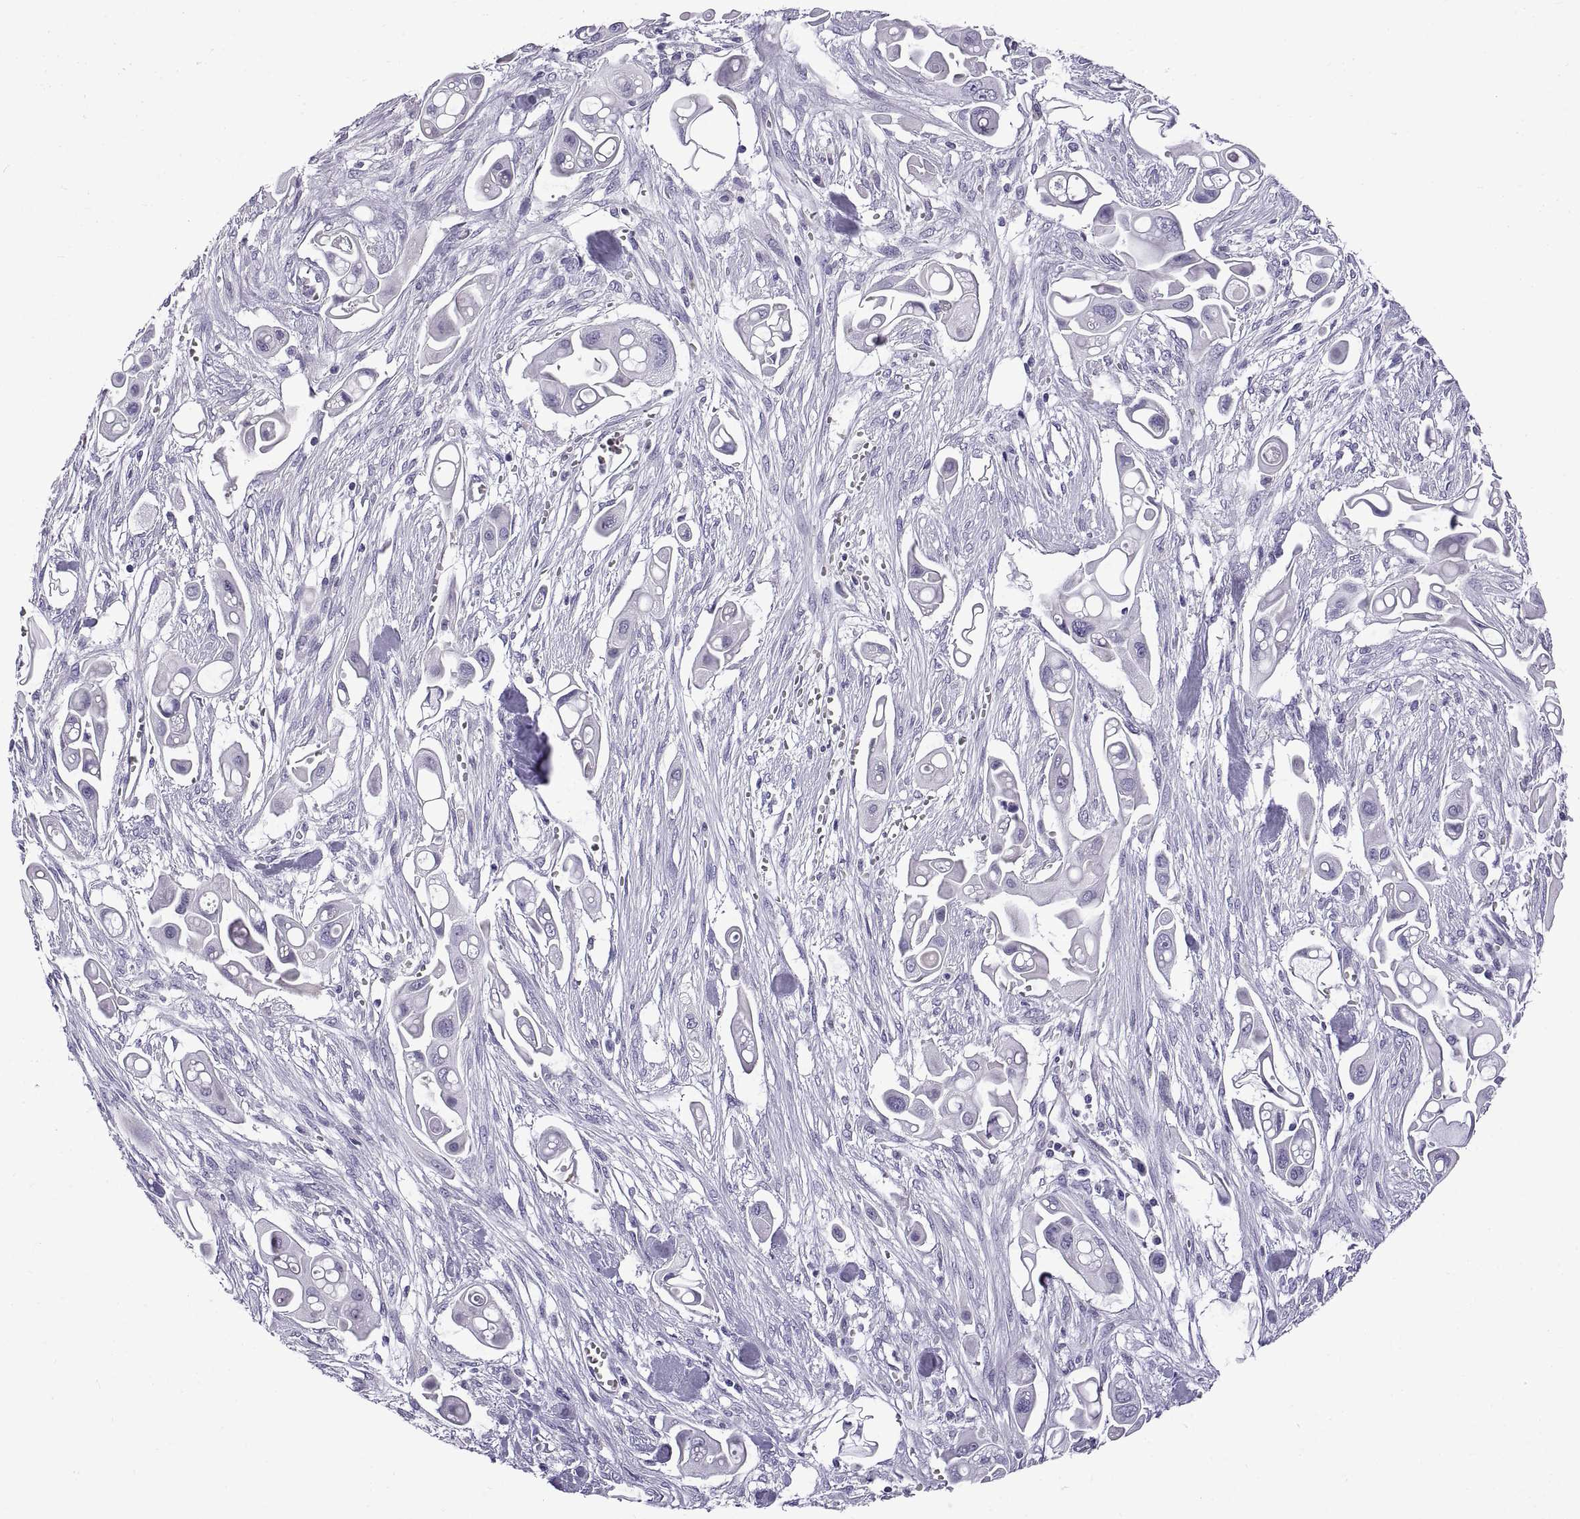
{"staining": {"intensity": "negative", "quantity": "none", "location": "none"}, "tissue": "pancreatic cancer", "cell_type": "Tumor cells", "image_type": "cancer", "snomed": [{"axis": "morphology", "description": "Adenocarcinoma, NOS"}, {"axis": "topography", "description": "Pancreas"}], "caption": "Tumor cells are negative for protein expression in human pancreatic adenocarcinoma. (Brightfield microscopy of DAB (3,3'-diaminobenzidine) immunohistochemistry (IHC) at high magnification).", "gene": "SPDYE1", "patient": {"sex": "male", "age": 50}}